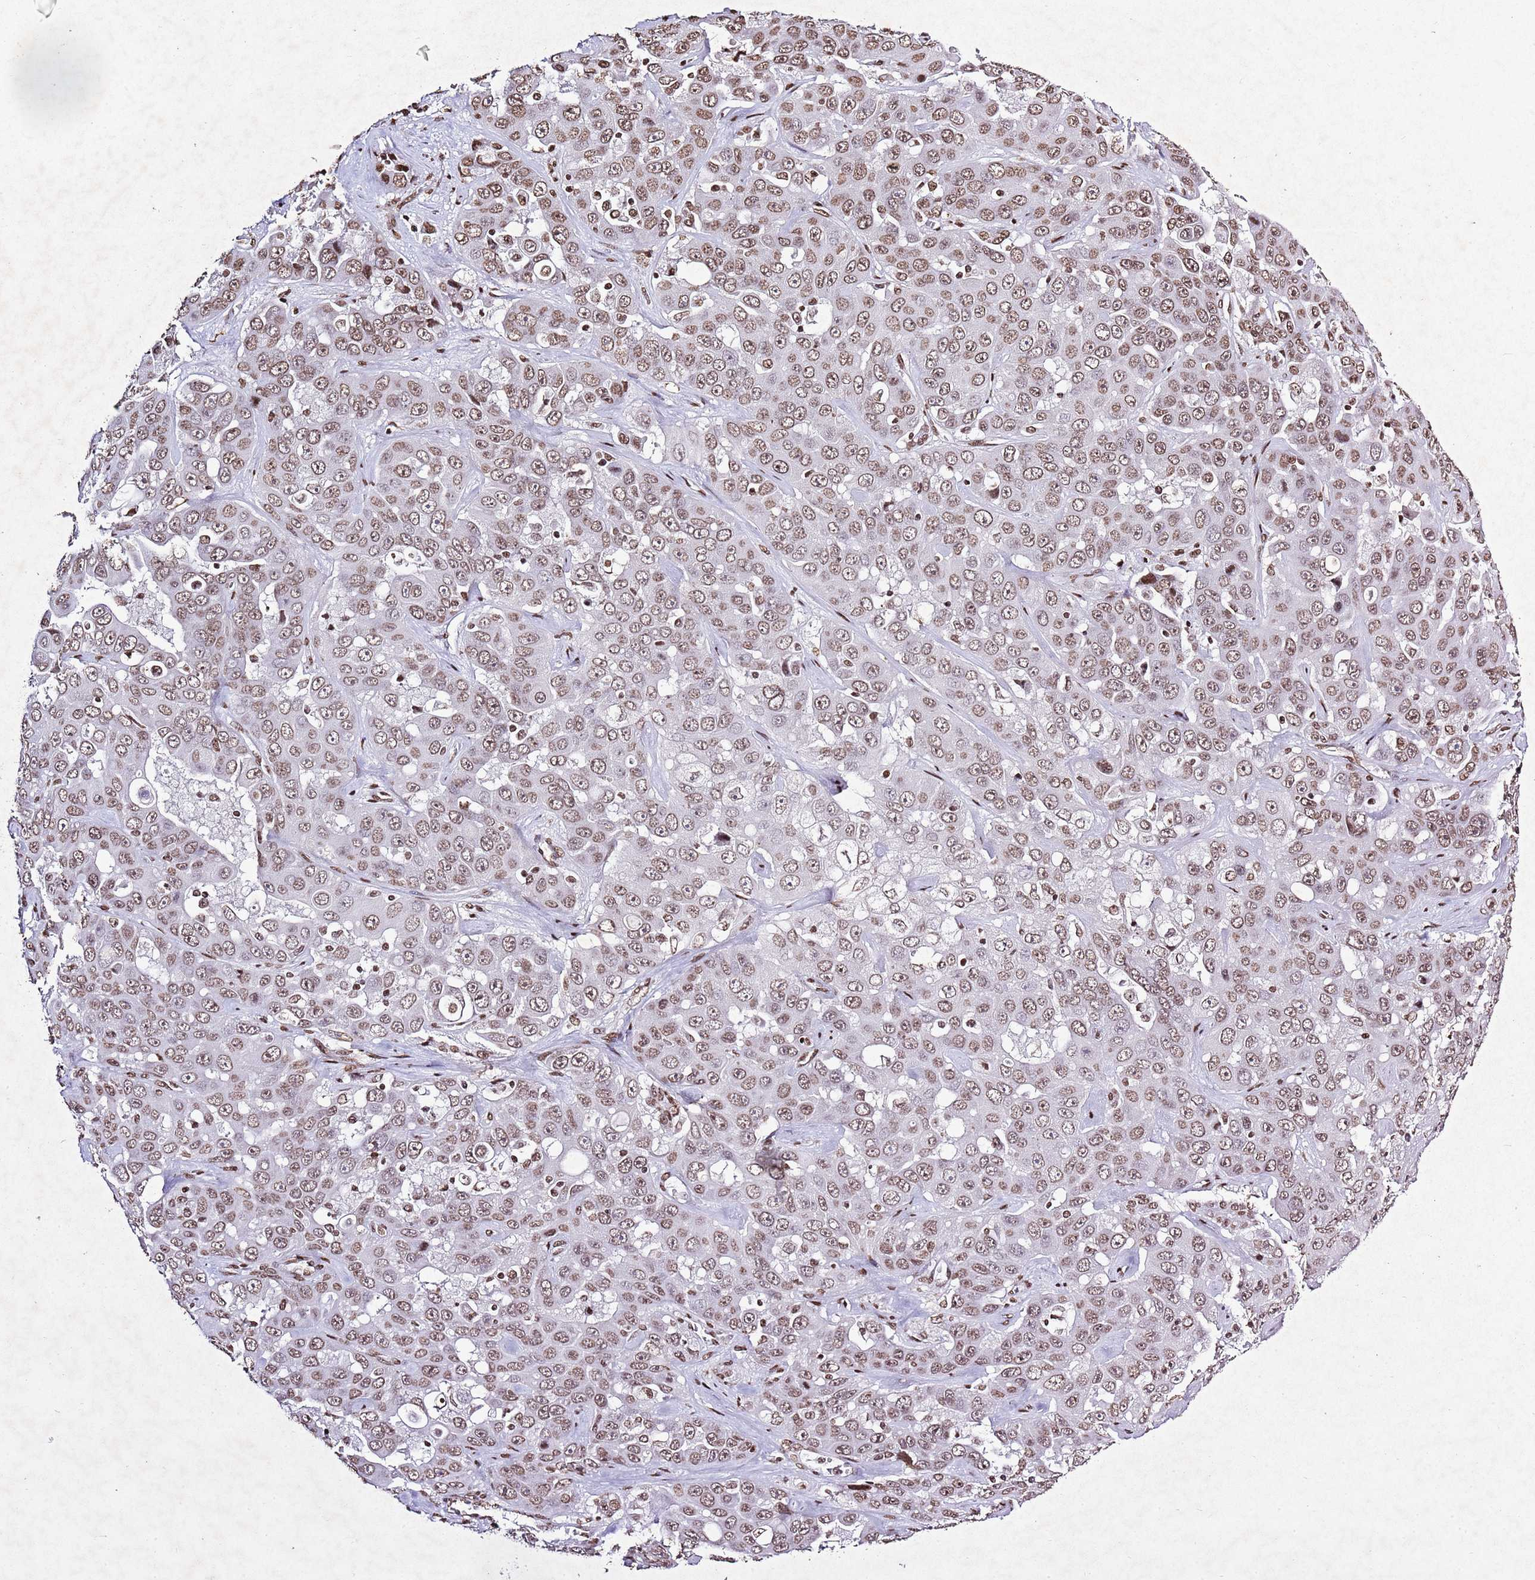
{"staining": {"intensity": "moderate", "quantity": ">75%", "location": "nuclear"}, "tissue": "liver cancer", "cell_type": "Tumor cells", "image_type": "cancer", "snomed": [{"axis": "morphology", "description": "Cholangiocarcinoma"}, {"axis": "topography", "description": "Liver"}], "caption": "Immunohistochemistry (IHC) staining of liver cholangiocarcinoma, which displays medium levels of moderate nuclear staining in approximately >75% of tumor cells indicating moderate nuclear protein expression. The staining was performed using DAB (brown) for protein detection and nuclei were counterstained in hematoxylin (blue).", "gene": "BMAL1", "patient": {"sex": "female", "age": 52}}